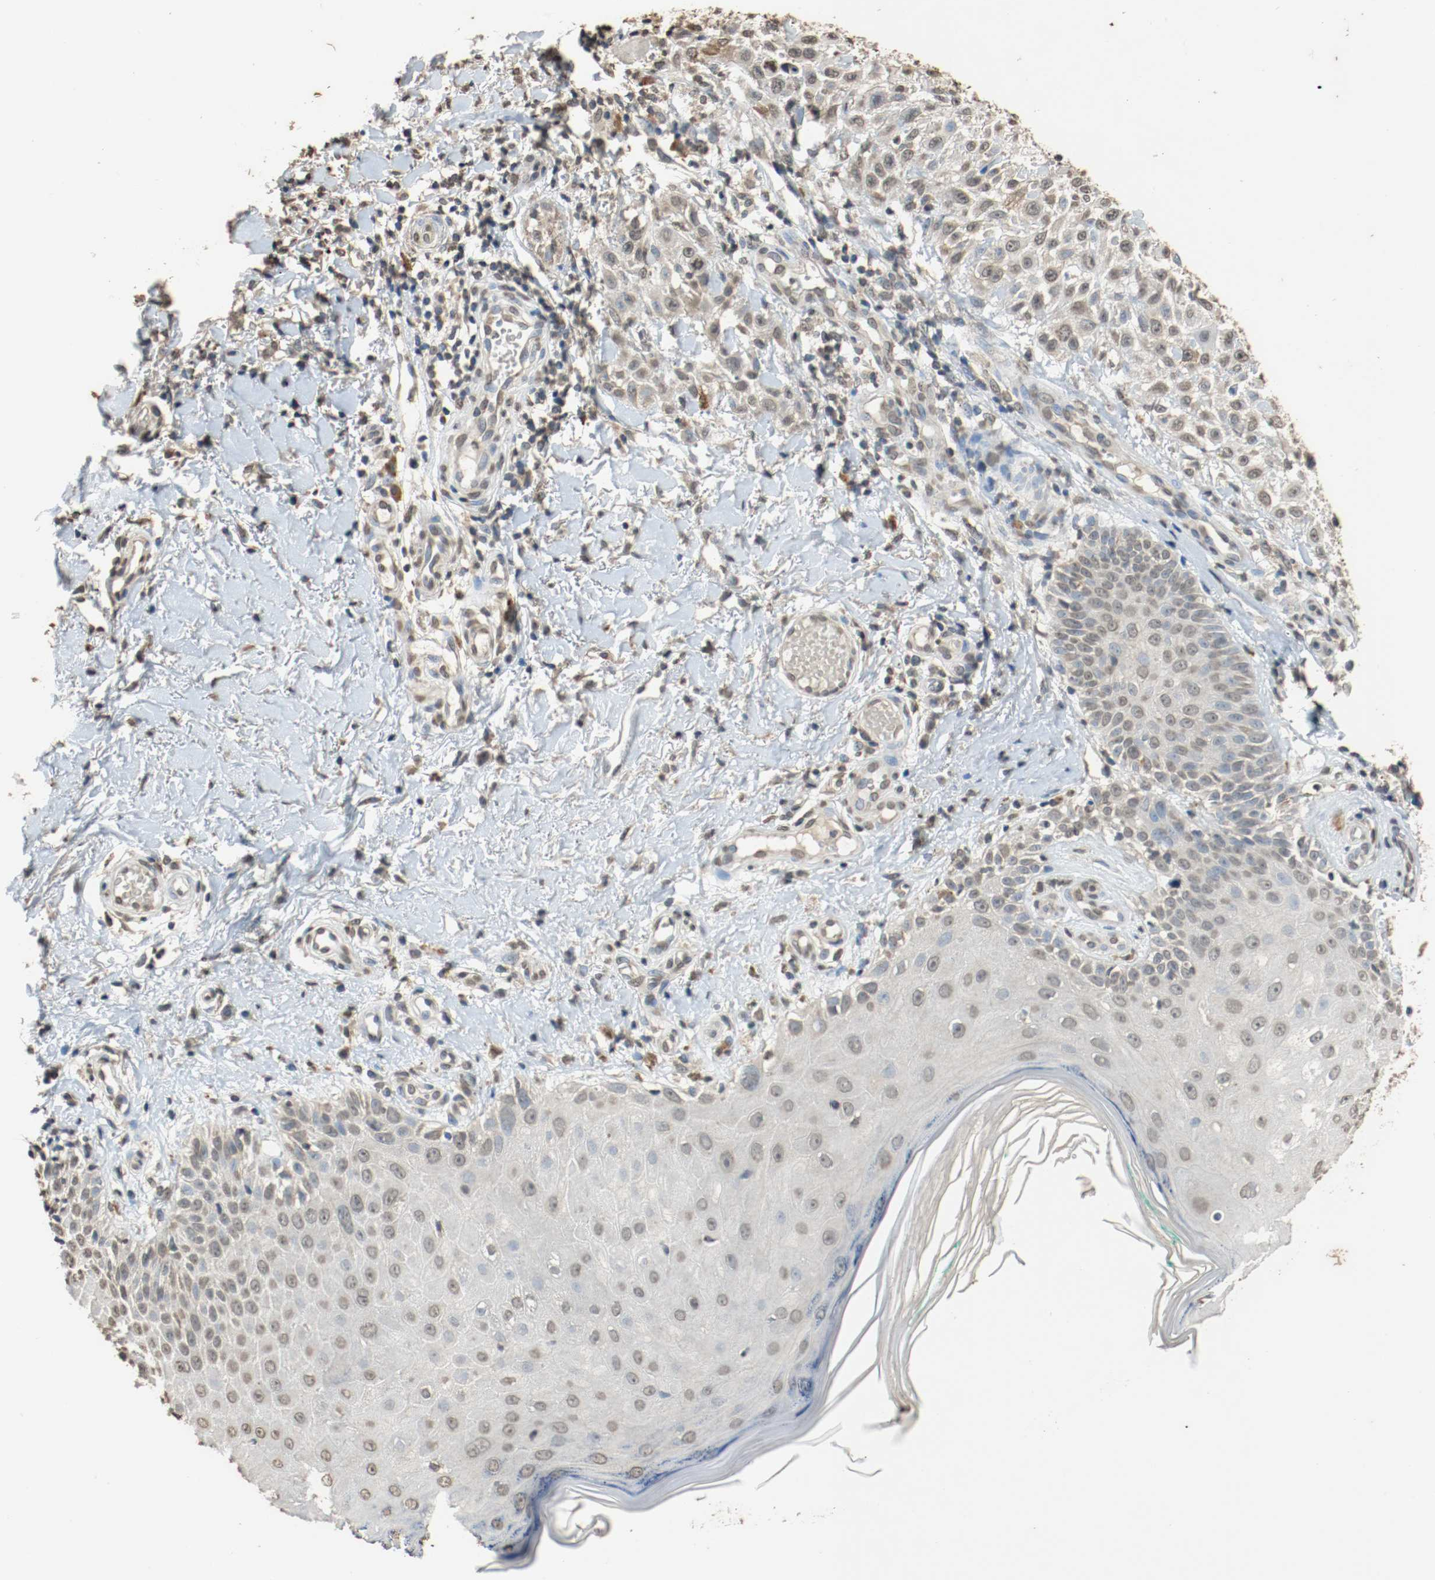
{"staining": {"intensity": "negative", "quantity": "none", "location": "none"}, "tissue": "skin cancer", "cell_type": "Tumor cells", "image_type": "cancer", "snomed": [{"axis": "morphology", "description": "Squamous cell carcinoma, NOS"}, {"axis": "topography", "description": "Skin"}], "caption": "A histopathology image of human skin cancer is negative for staining in tumor cells.", "gene": "RTN4", "patient": {"sex": "female", "age": 42}}